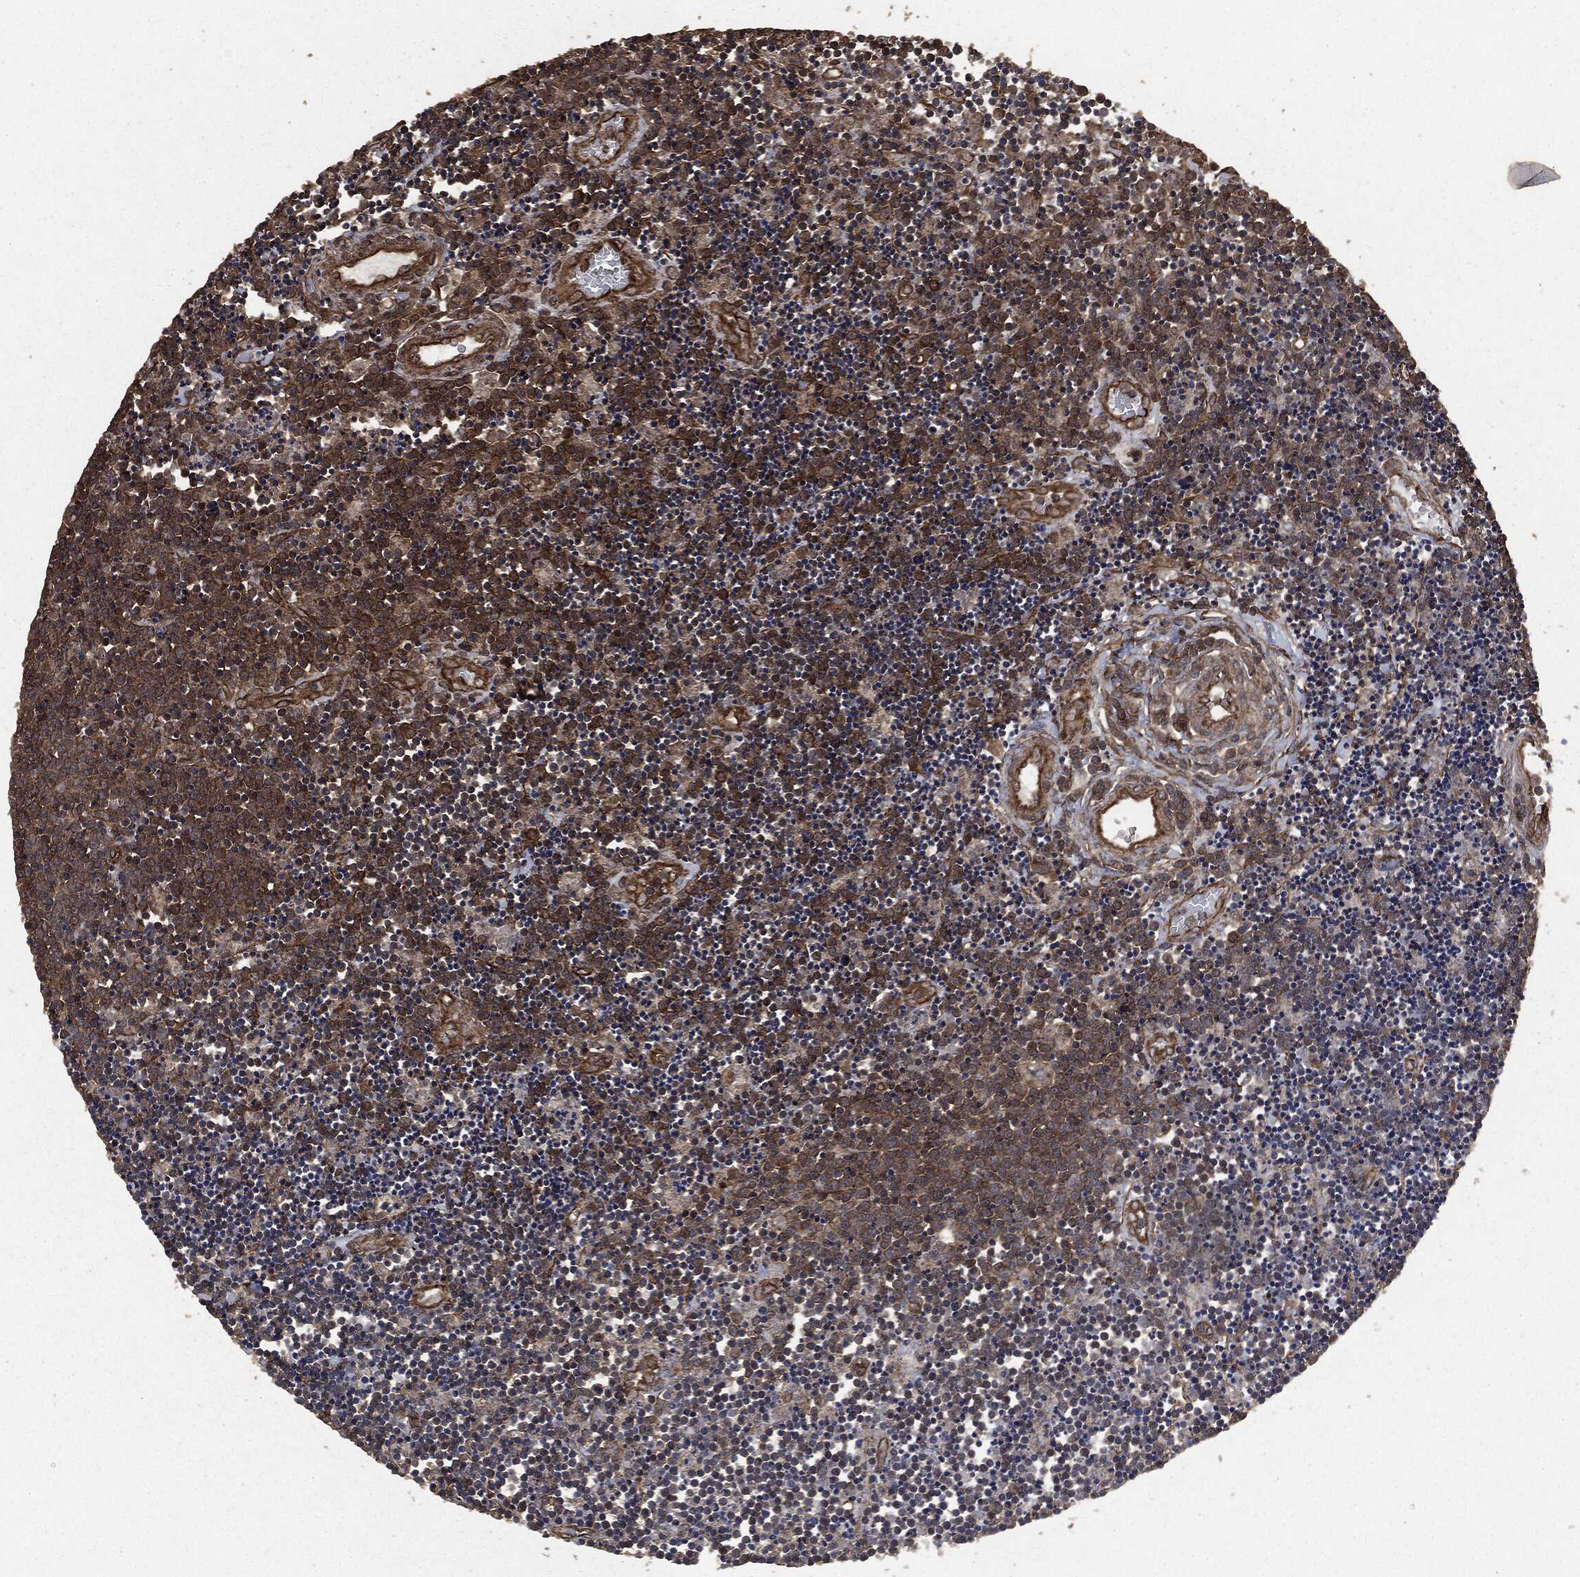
{"staining": {"intensity": "strong", "quantity": "25%-75%", "location": "cytoplasmic/membranous"}, "tissue": "lymphoma", "cell_type": "Tumor cells", "image_type": "cancer", "snomed": [{"axis": "morphology", "description": "Malignant lymphoma, non-Hodgkin's type, Low grade"}, {"axis": "topography", "description": "Brain"}], "caption": "Strong cytoplasmic/membranous expression is present in about 25%-75% of tumor cells in low-grade malignant lymphoma, non-Hodgkin's type. (DAB IHC with brightfield microscopy, high magnification).", "gene": "HRAS", "patient": {"sex": "female", "age": 66}}